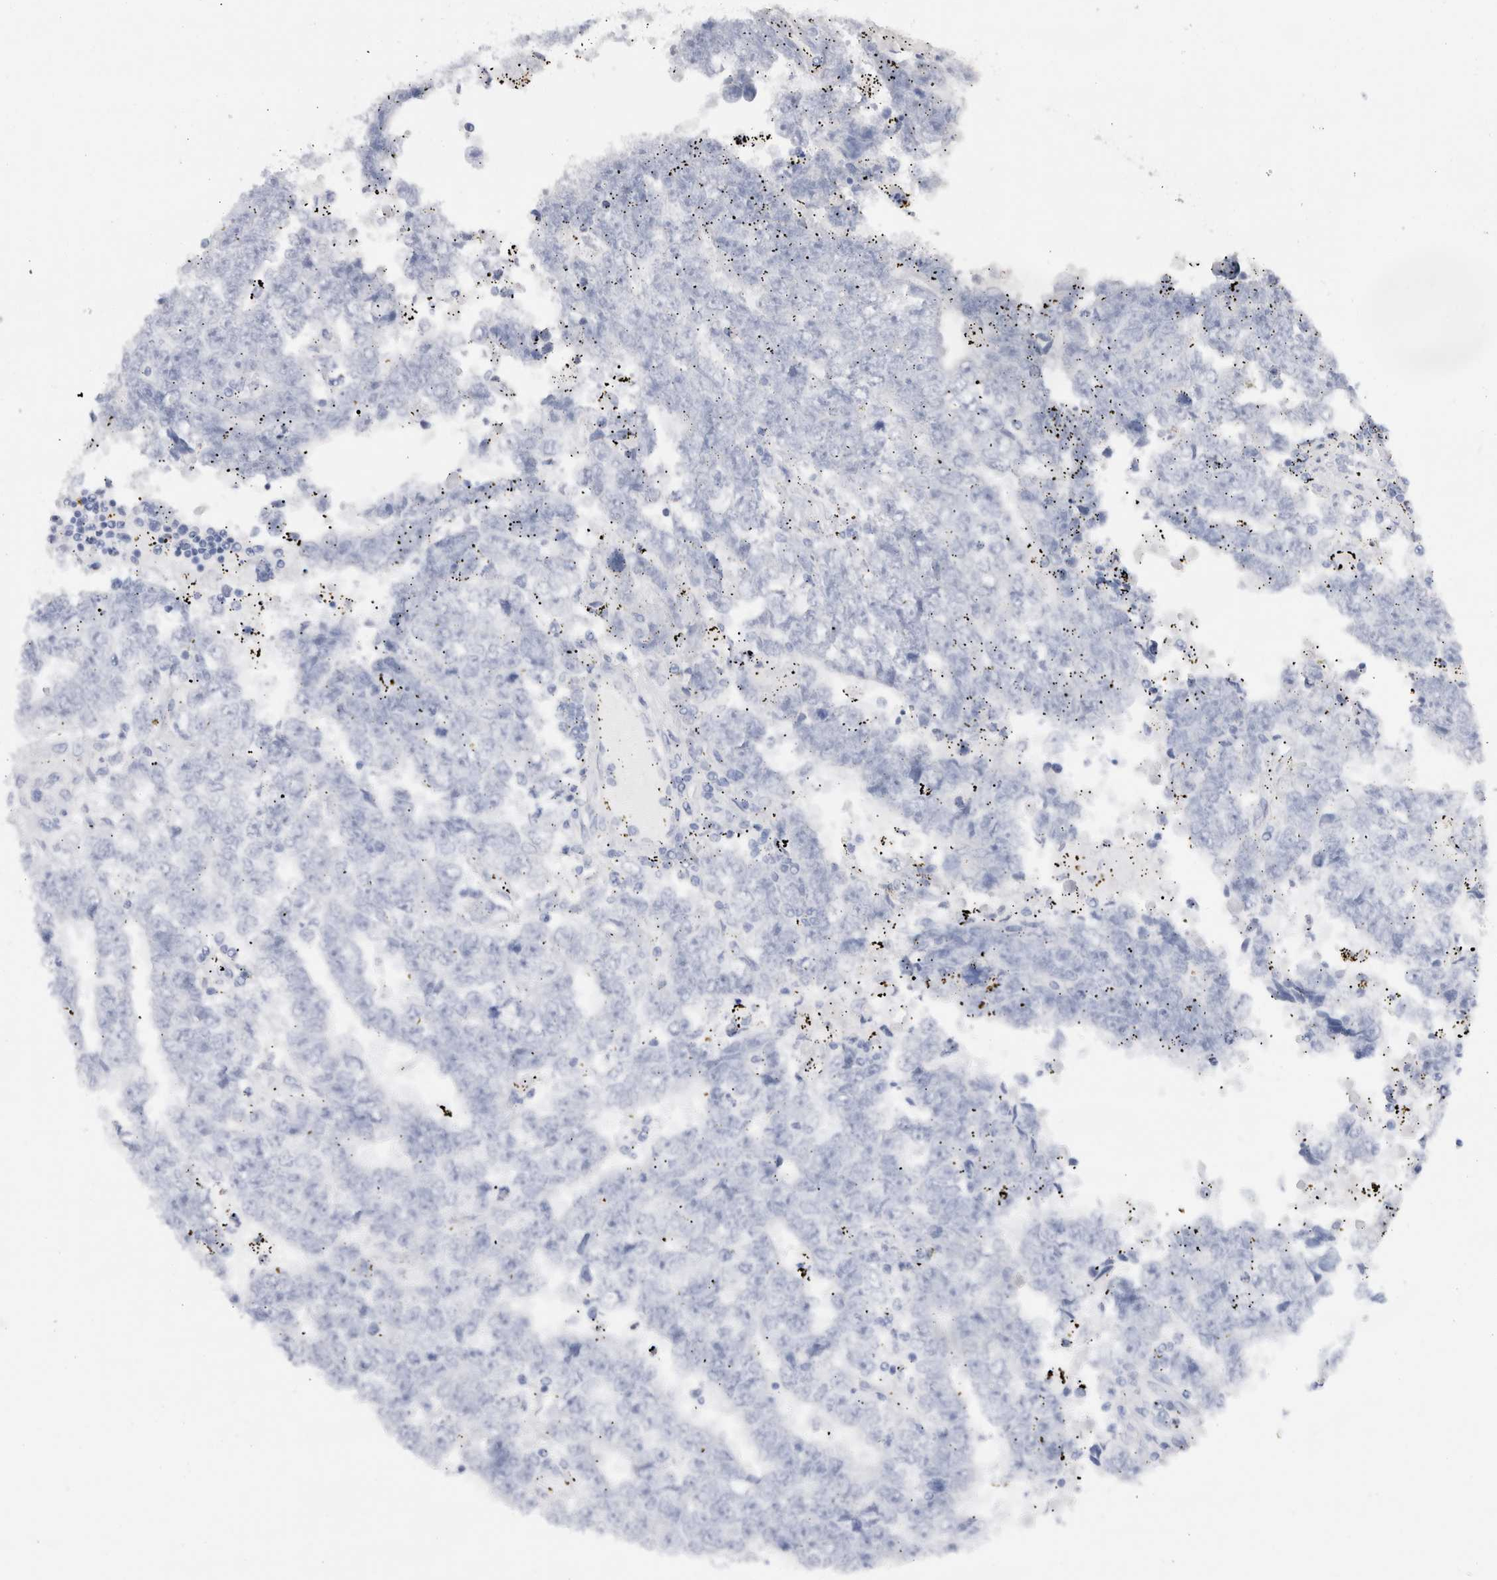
{"staining": {"intensity": "negative", "quantity": "none", "location": "none"}, "tissue": "testis cancer", "cell_type": "Tumor cells", "image_type": "cancer", "snomed": [{"axis": "morphology", "description": "Carcinoma, Embryonal, NOS"}, {"axis": "topography", "description": "Testis"}], "caption": "The image displays no significant positivity in tumor cells of testis cancer (embryonal carcinoma).", "gene": "ADAM30", "patient": {"sex": "male", "age": 25}}